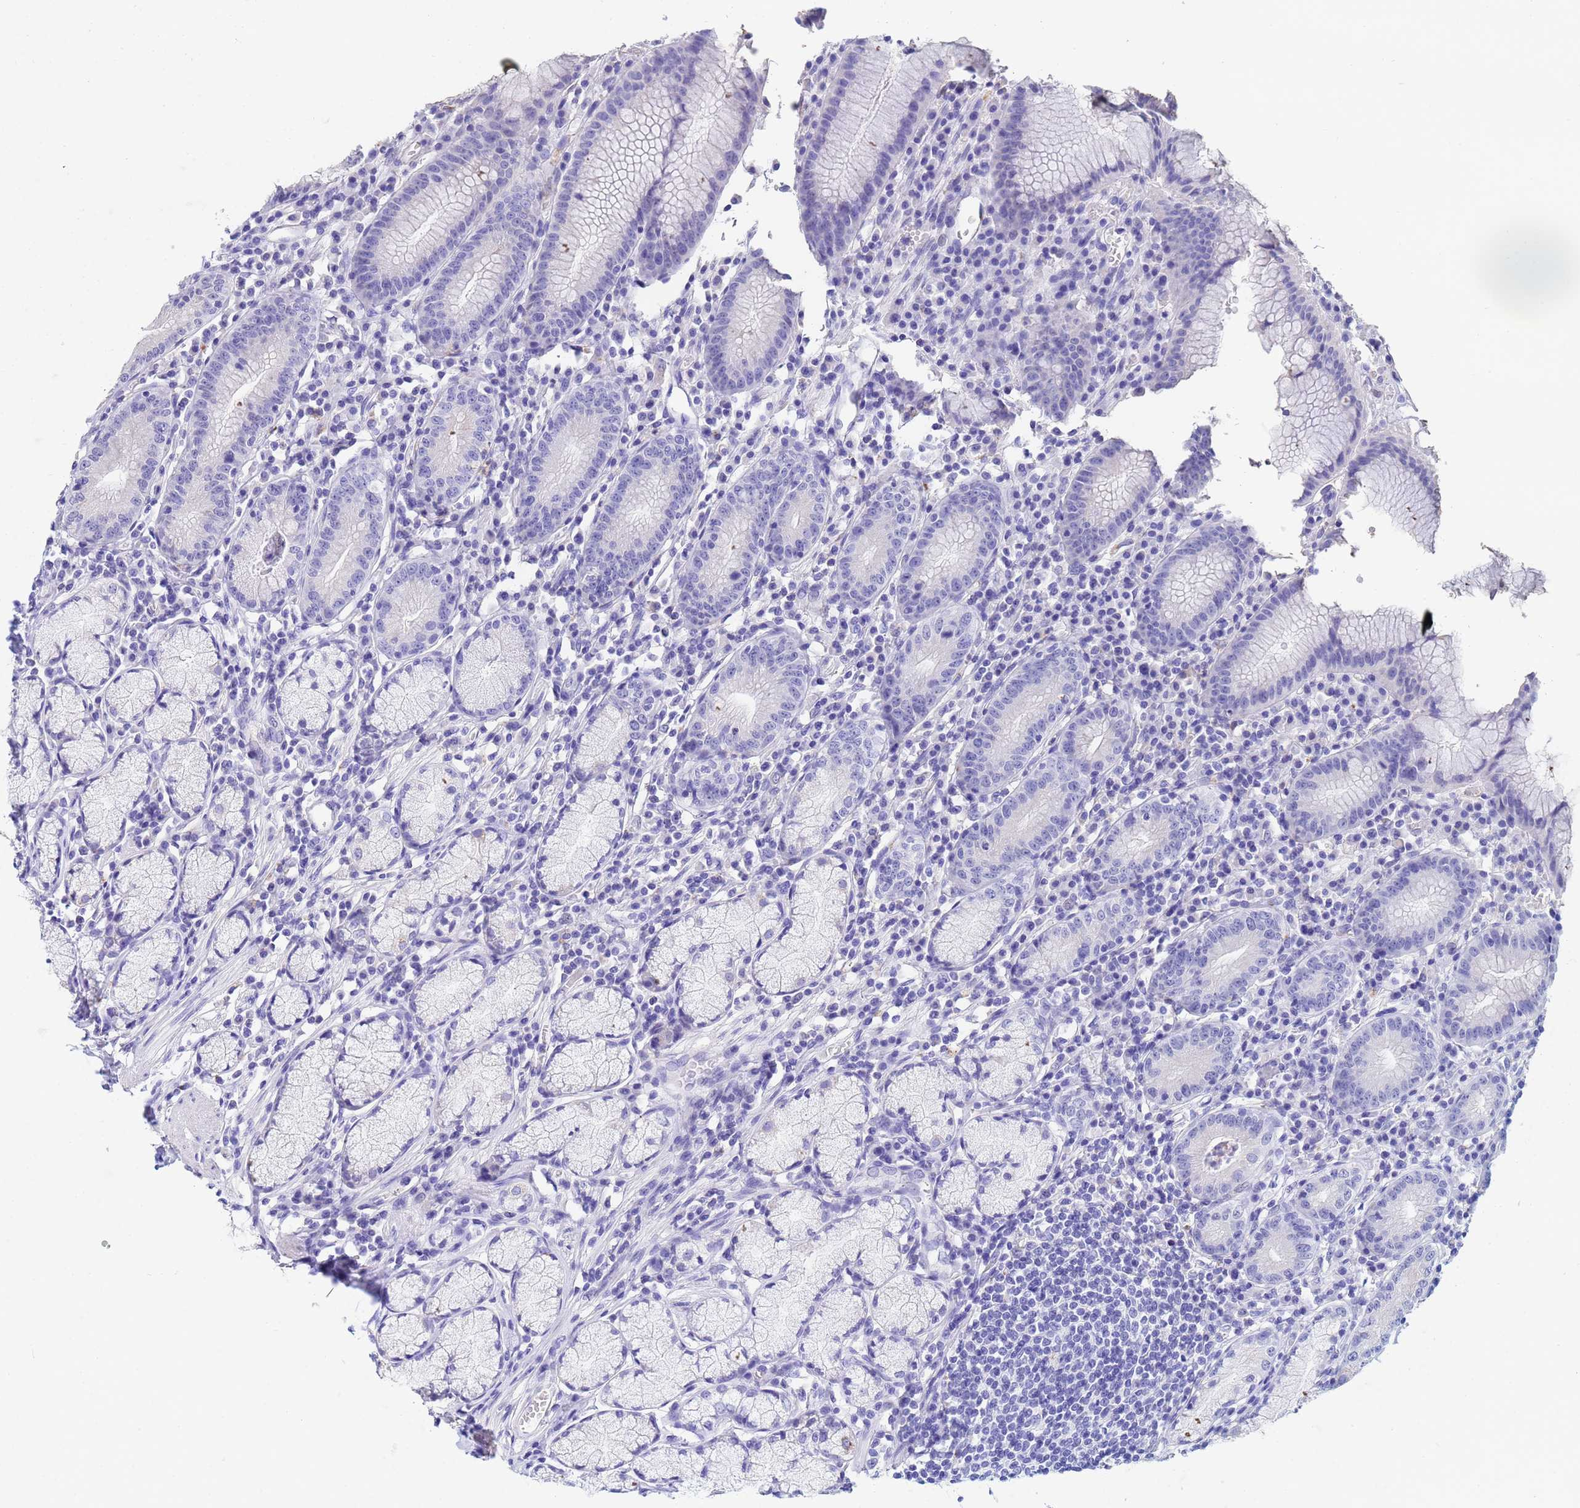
{"staining": {"intensity": "negative", "quantity": "none", "location": "none"}, "tissue": "stomach", "cell_type": "Glandular cells", "image_type": "normal", "snomed": [{"axis": "morphology", "description": "Normal tissue, NOS"}, {"axis": "topography", "description": "Stomach"}], "caption": "Glandular cells are negative for protein expression in normal human stomach. The staining was performed using DAB (3,3'-diaminobenzidine) to visualize the protein expression in brown, while the nuclei were stained in blue with hematoxylin (Magnification: 20x).", "gene": "CSTB", "patient": {"sex": "male", "age": 55}}